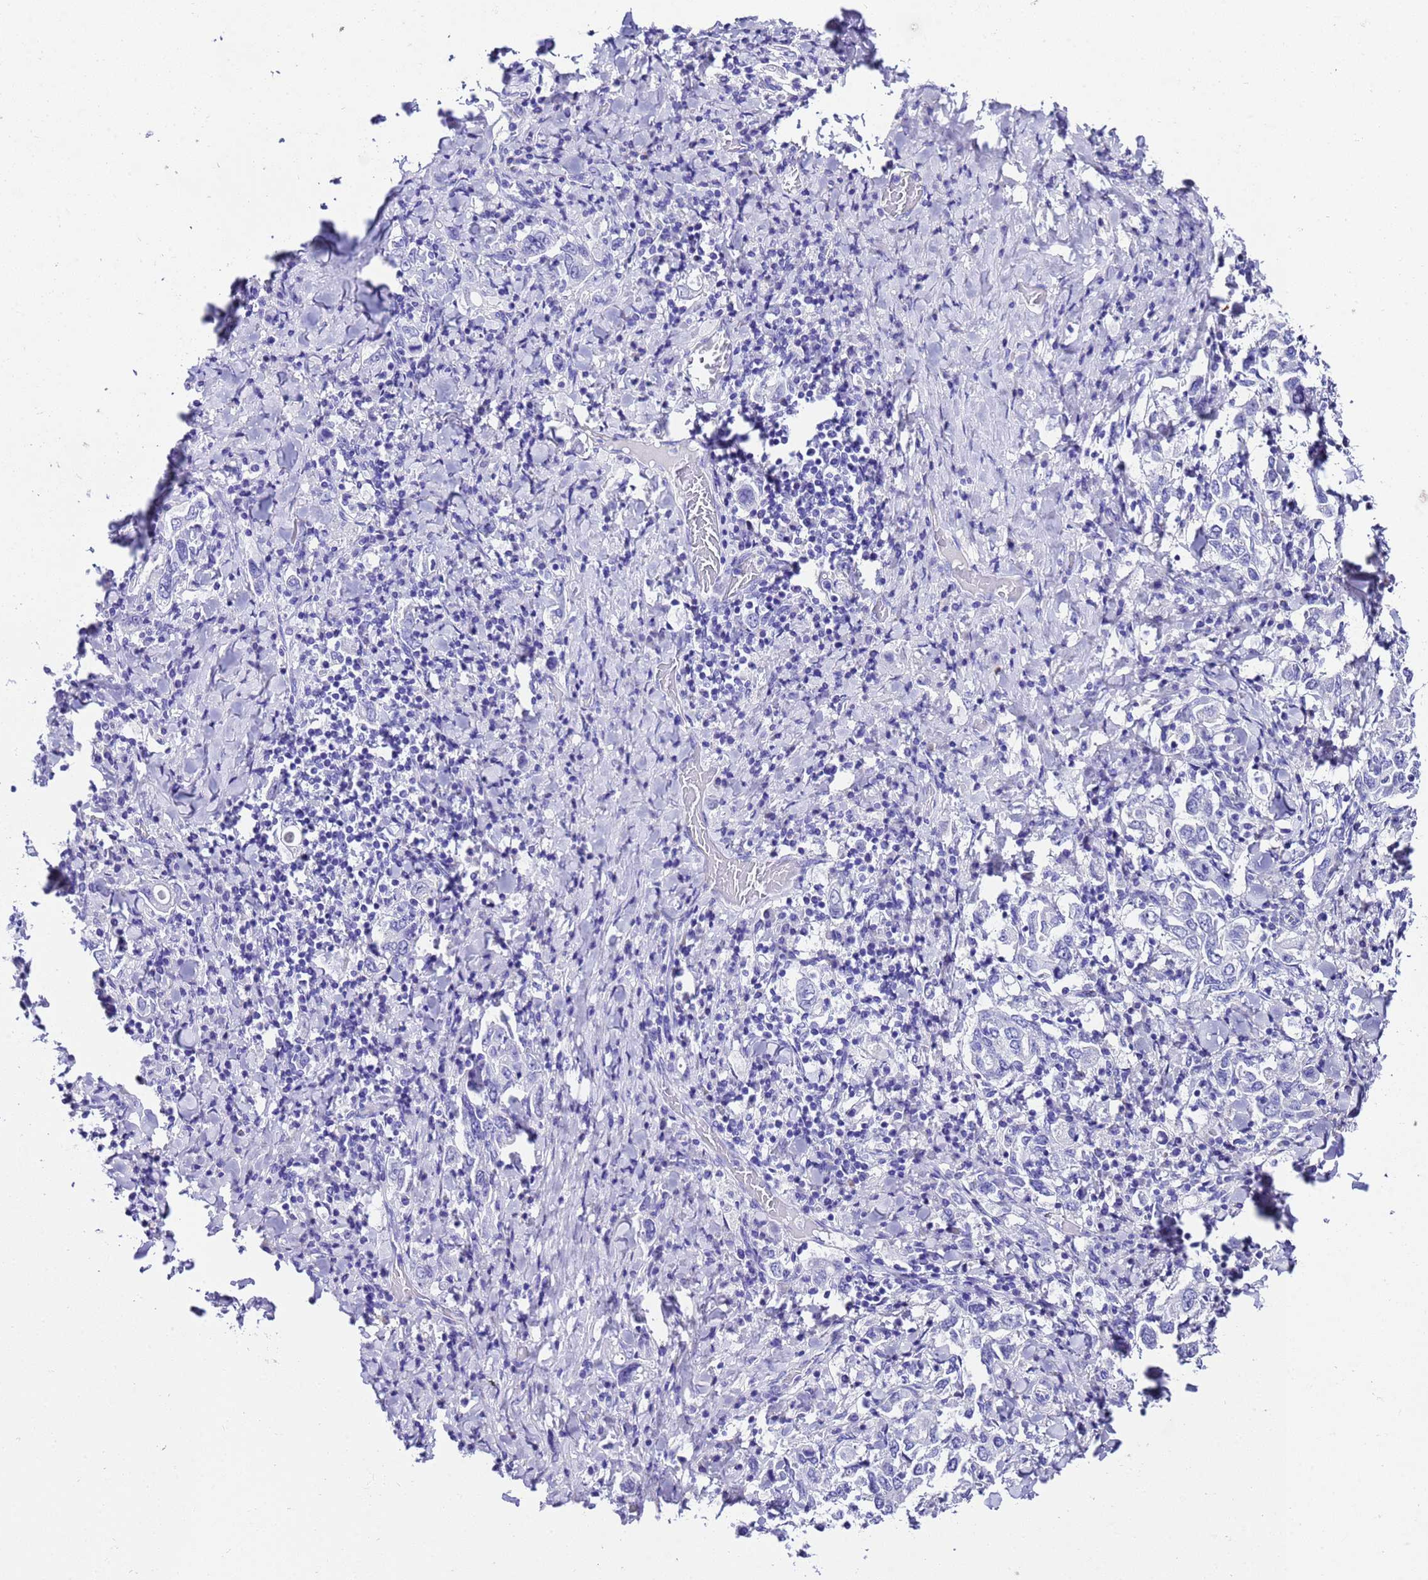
{"staining": {"intensity": "negative", "quantity": "none", "location": "none"}, "tissue": "stomach cancer", "cell_type": "Tumor cells", "image_type": "cancer", "snomed": [{"axis": "morphology", "description": "Adenocarcinoma, NOS"}, {"axis": "topography", "description": "Stomach, upper"}], "caption": "High power microscopy histopathology image of an immunohistochemistry histopathology image of adenocarcinoma (stomach), revealing no significant expression in tumor cells.", "gene": "UGT2B10", "patient": {"sex": "male", "age": 62}}